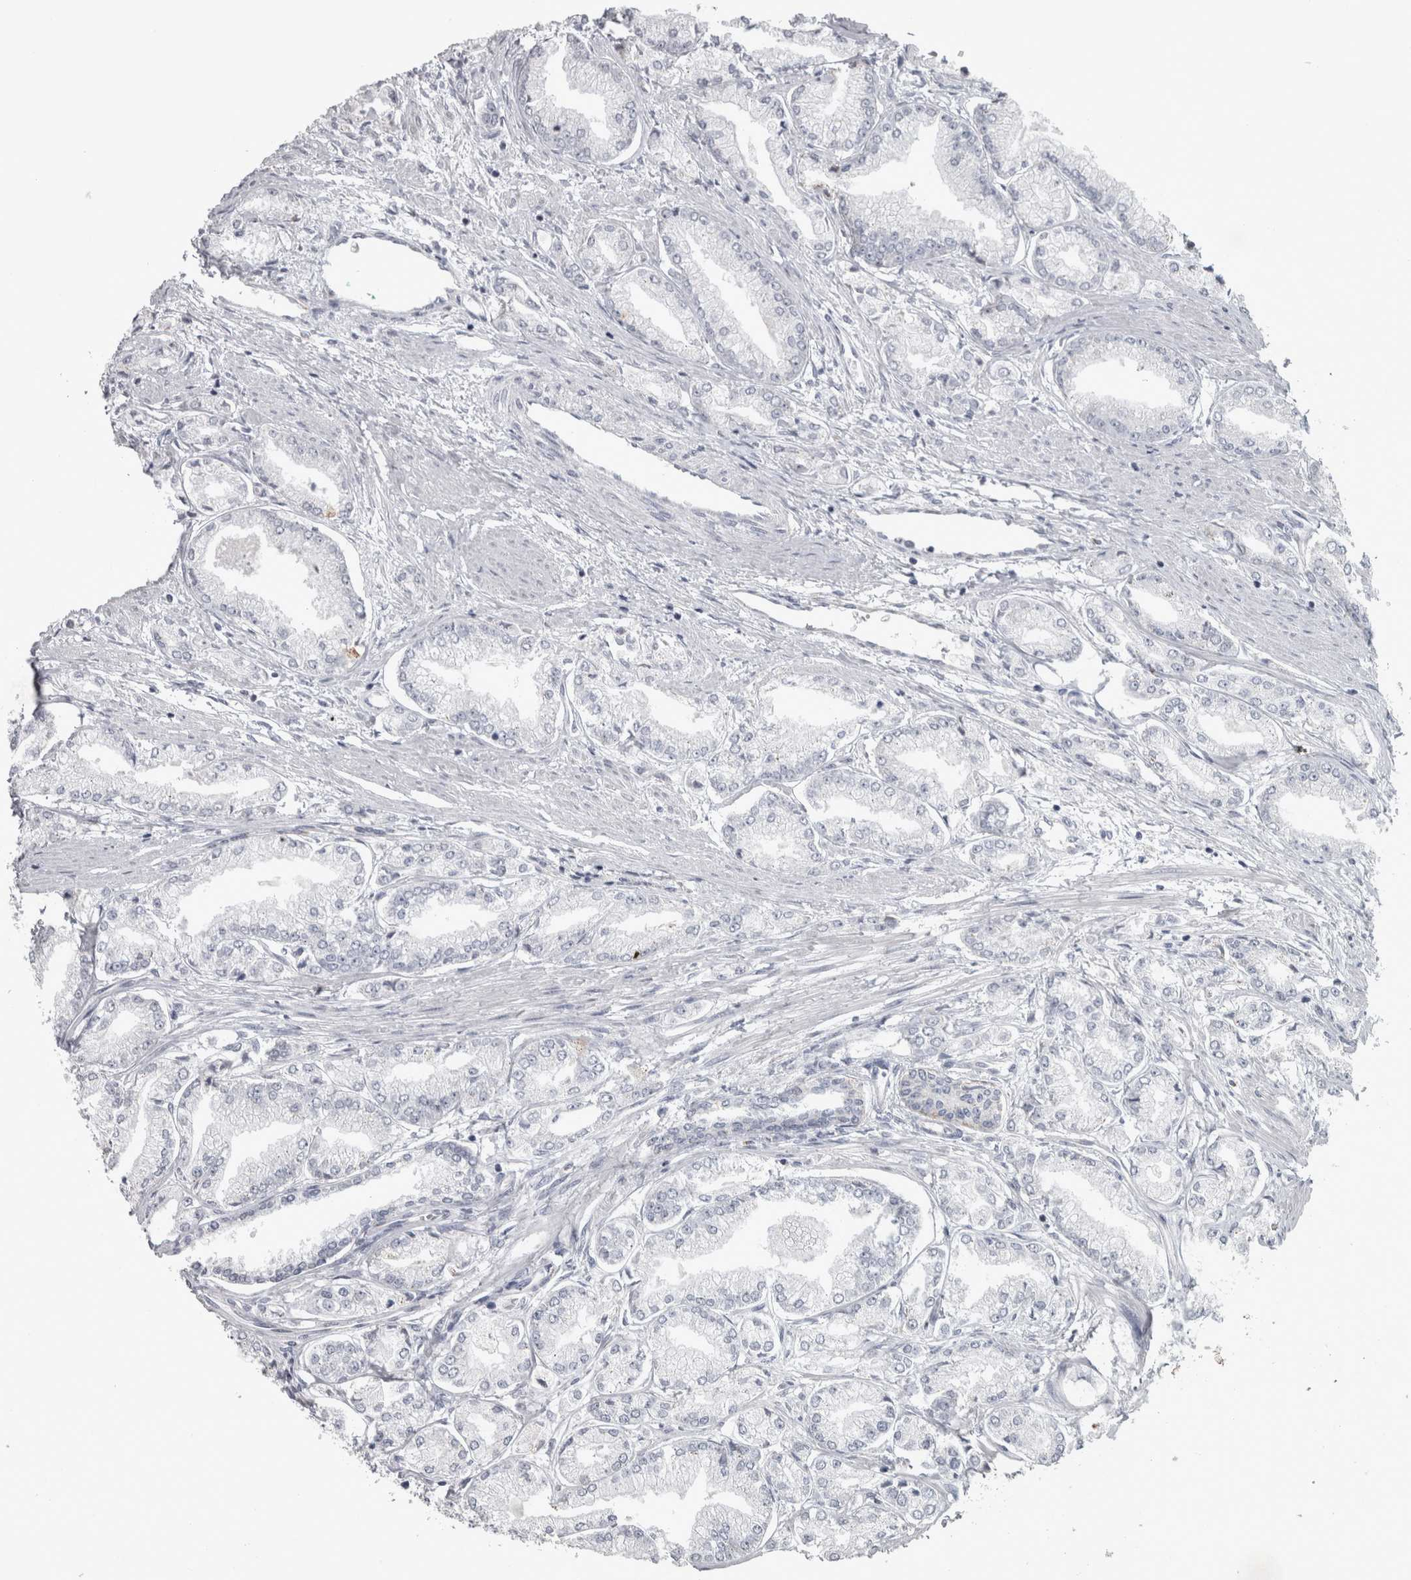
{"staining": {"intensity": "negative", "quantity": "none", "location": "none"}, "tissue": "prostate cancer", "cell_type": "Tumor cells", "image_type": "cancer", "snomed": [{"axis": "morphology", "description": "Adenocarcinoma, Low grade"}, {"axis": "topography", "description": "Prostate"}], "caption": "A high-resolution photomicrograph shows IHC staining of adenocarcinoma (low-grade) (prostate), which exhibits no significant expression in tumor cells. (DAB immunohistochemistry (IHC) with hematoxylin counter stain).", "gene": "DBT", "patient": {"sex": "male", "age": 52}}